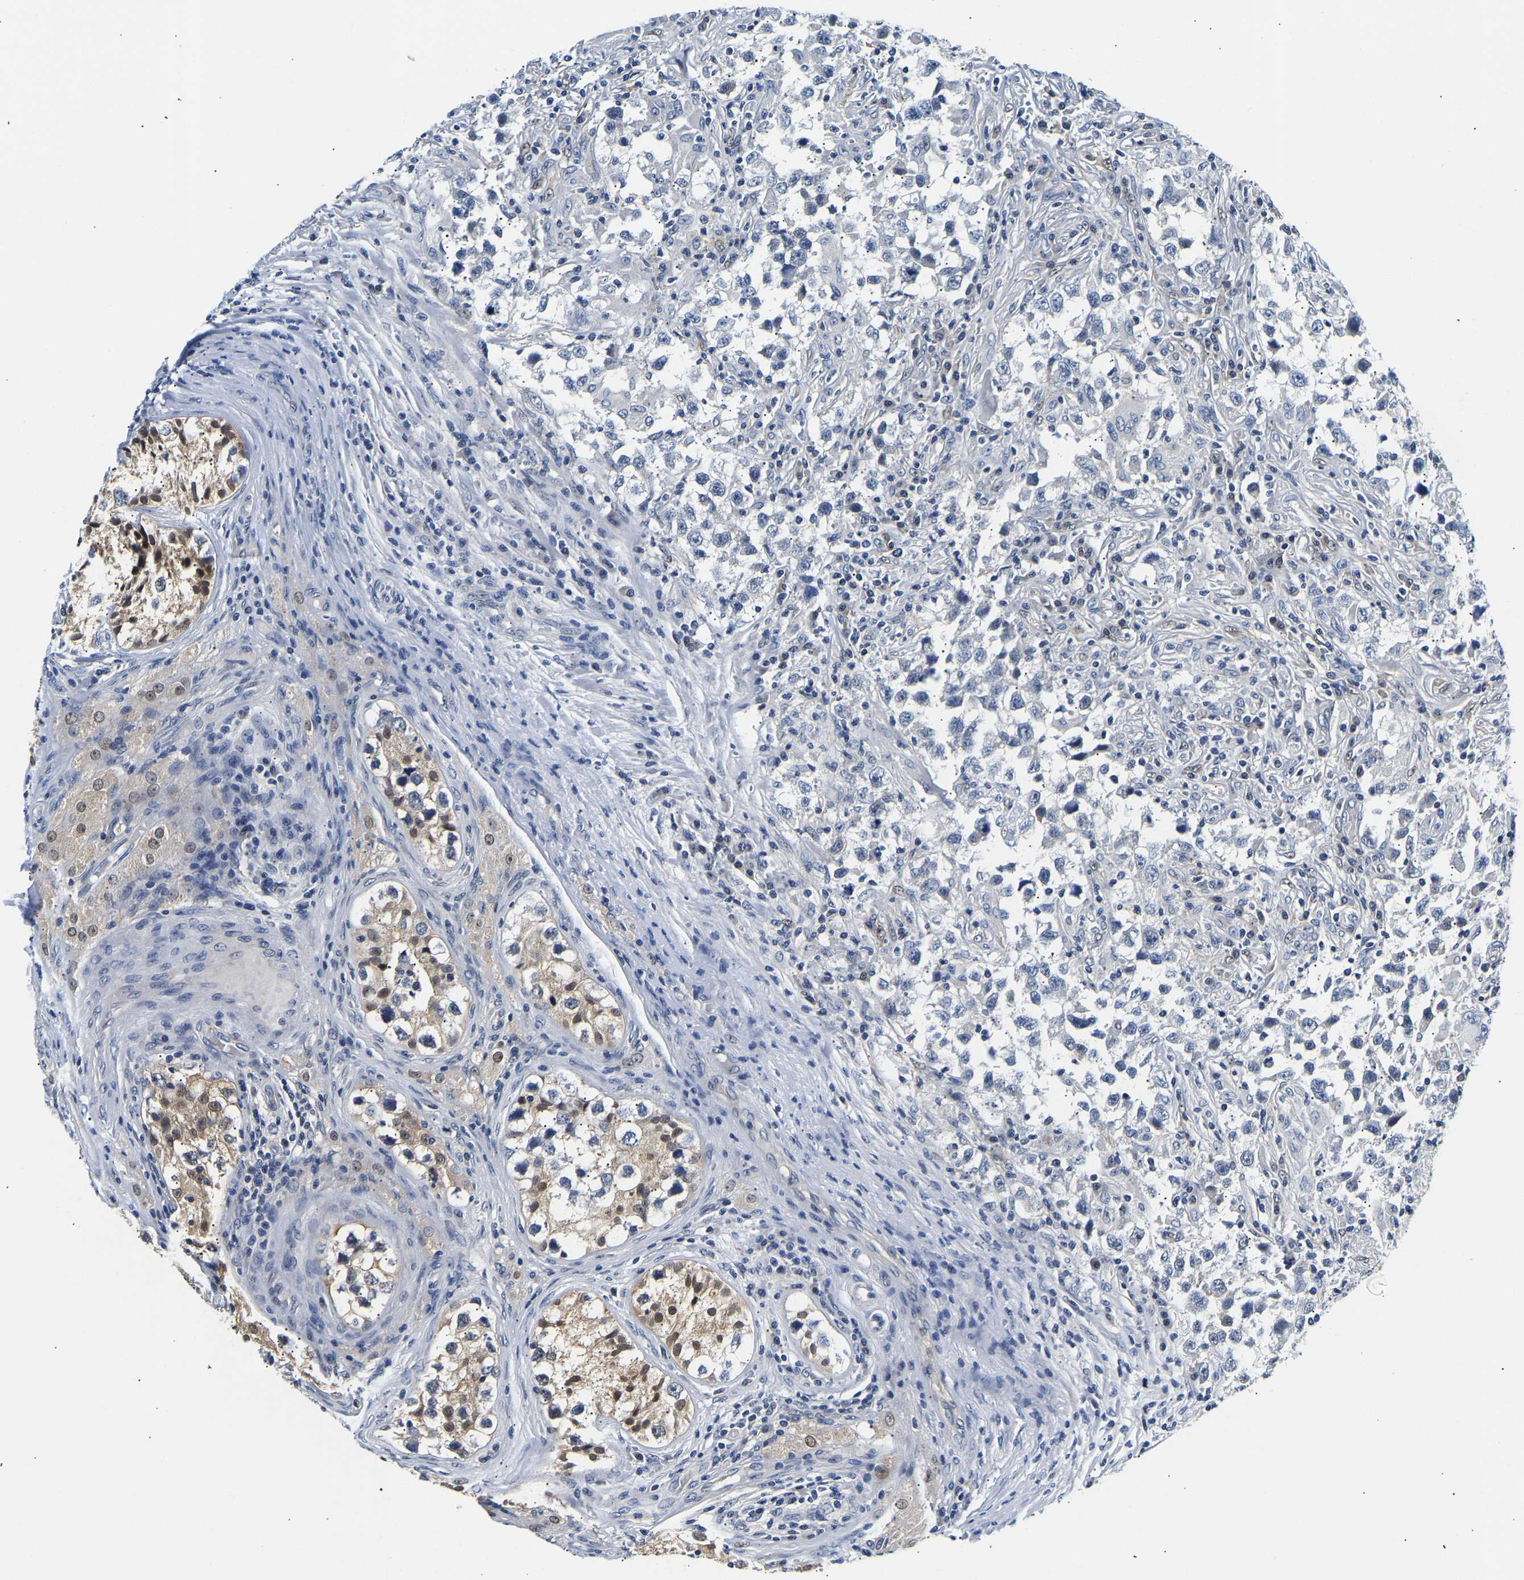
{"staining": {"intensity": "negative", "quantity": "none", "location": "none"}, "tissue": "testis cancer", "cell_type": "Tumor cells", "image_type": "cancer", "snomed": [{"axis": "morphology", "description": "Carcinoma, Embryonal, NOS"}, {"axis": "topography", "description": "Testis"}], "caption": "DAB immunohistochemical staining of human testis cancer (embryonal carcinoma) reveals no significant expression in tumor cells.", "gene": "UCHL3", "patient": {"sex": "male", "age": 21}}